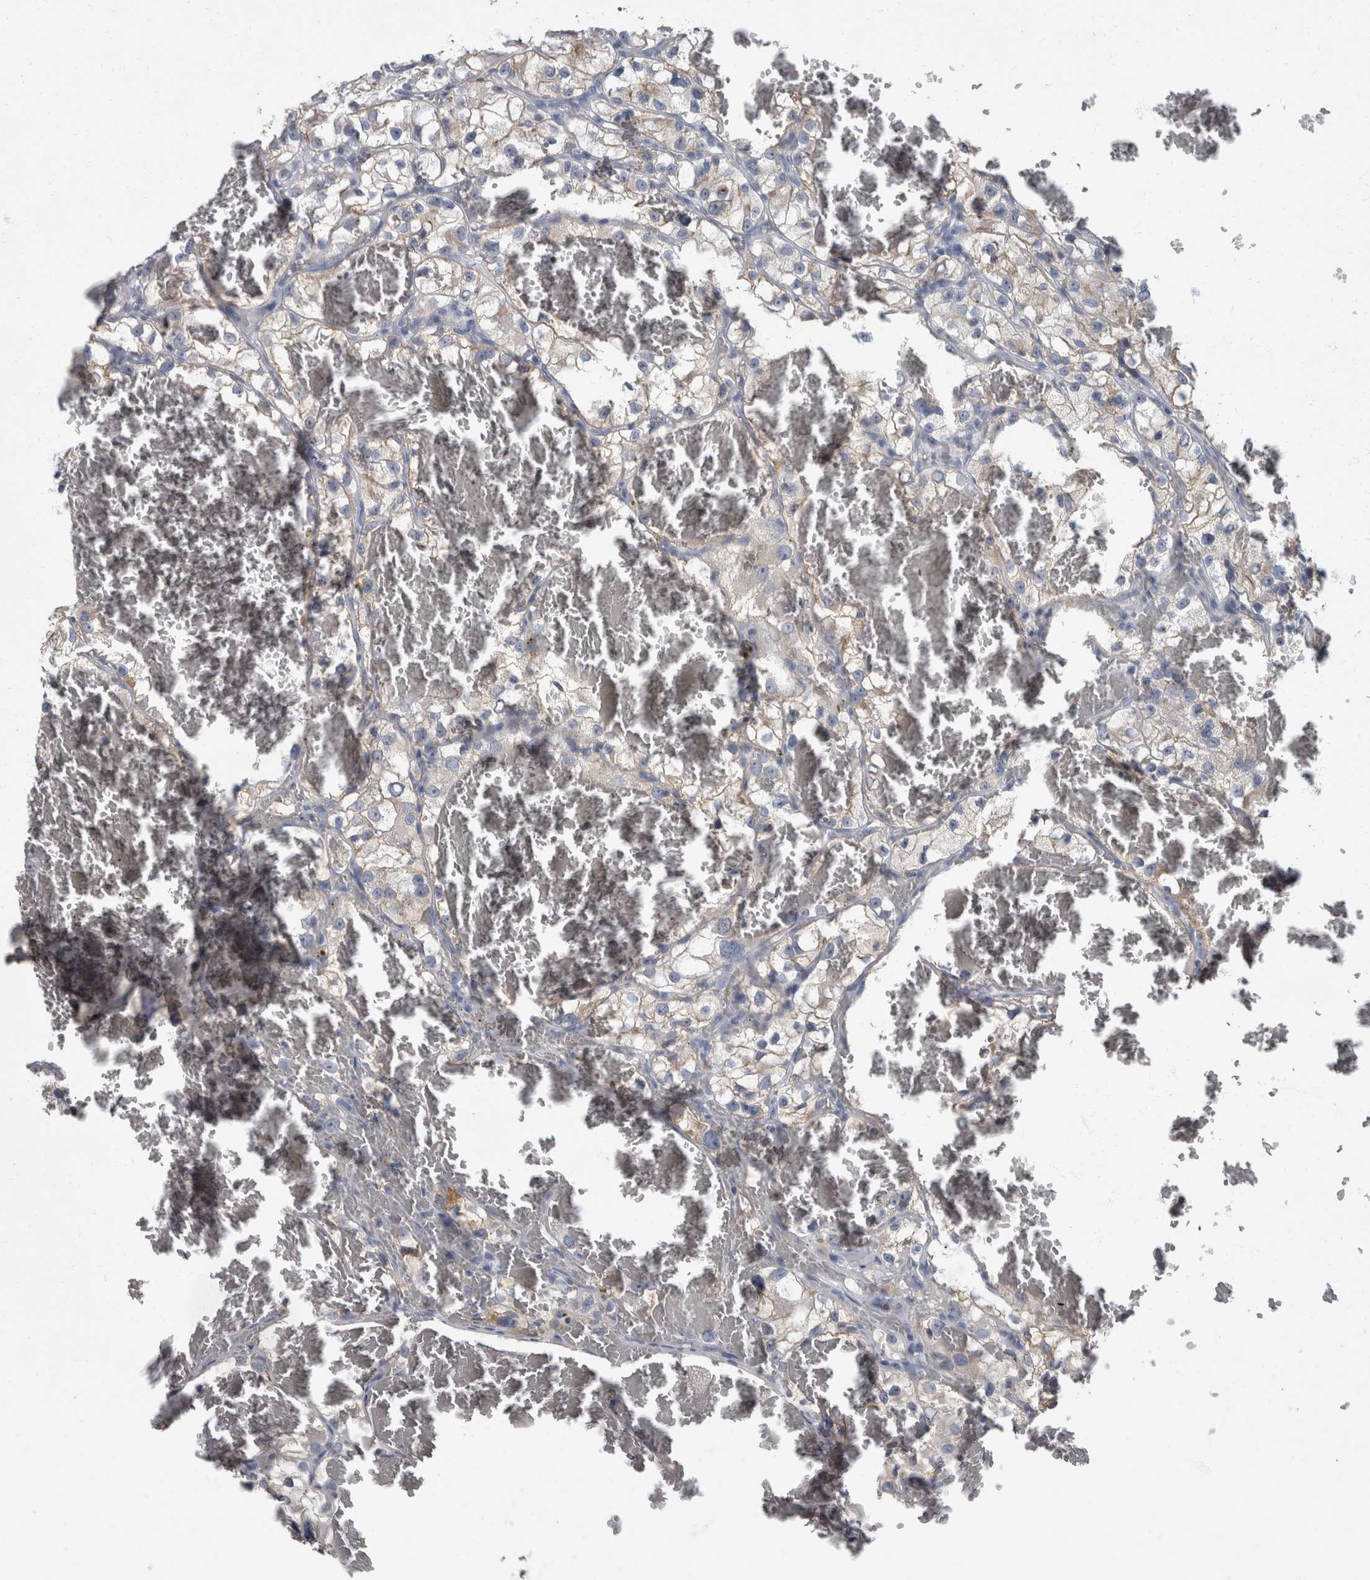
{"staining": {"intensity": "moderate", "quantity": "25%-75%", "location": "cytoplasmic/membranous"}, "tissue": "renal cancer", "cell_type": "Tumor cells", "image_type": "cancer", "snomed": [{"axis": "morphology", "description": "Adenocarcinoma, NOS"}, {"axis": "topography", "description": "Kidney"}], "caption": "This micrograph demonstrates renal cancer (adenocarcinoma) stained with immunohistochemistry to label a protein in brown. The cytoplasmic/membranous of tumor cells show moderate positivity for the protein. Nuclei are counter-stained blue.", "gene": "DSG2", "patient": {"sex": "female", "age": 57}}